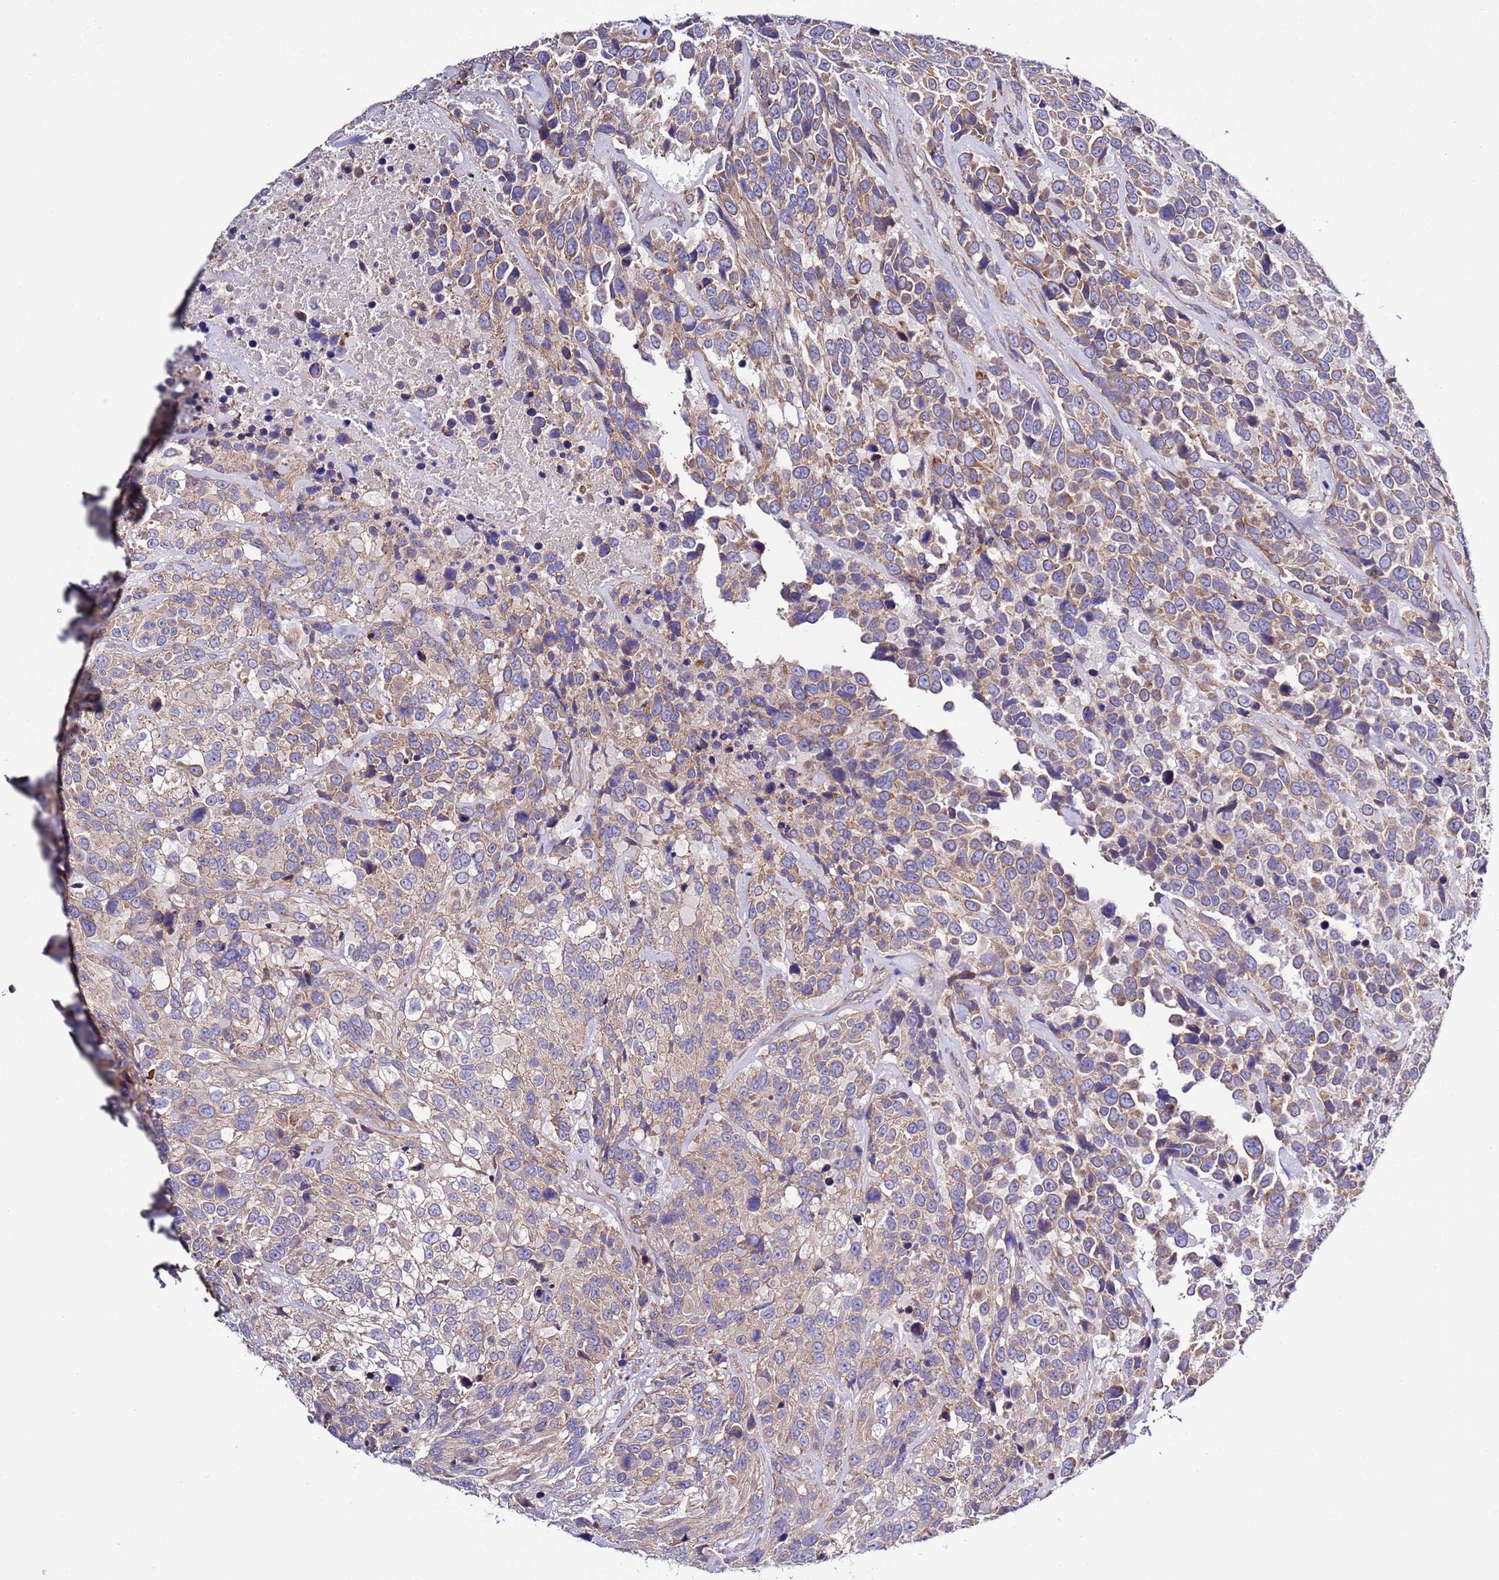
{"staining": {"intensity": "weak", "quantity": ">75%", "location": "cytoplasmic/membranous"}, "tissue": "urothelial cancer", "cell_type": "Tumor cells", "image_type": "cancer", "snomed": [{"axis": "morphology", "description": "Urothelial carcinoma, High grade"}, {"axis": "topography", "description": "Urinary bladder"}], "caption": "A micrograph of urothelial carcinoma (high-grade) stained for a protein exhibits weak cytoplasmic/membranous brown staining in tumor cells. The staining is performed using DAB (3,3'-diaminobenzidine) brown chromogen to label protein expression. The nuclei are counter-stained blue using hematoxylin.", "gene": "SPCS1", "patient": {"sex": "male", "age": 56}}